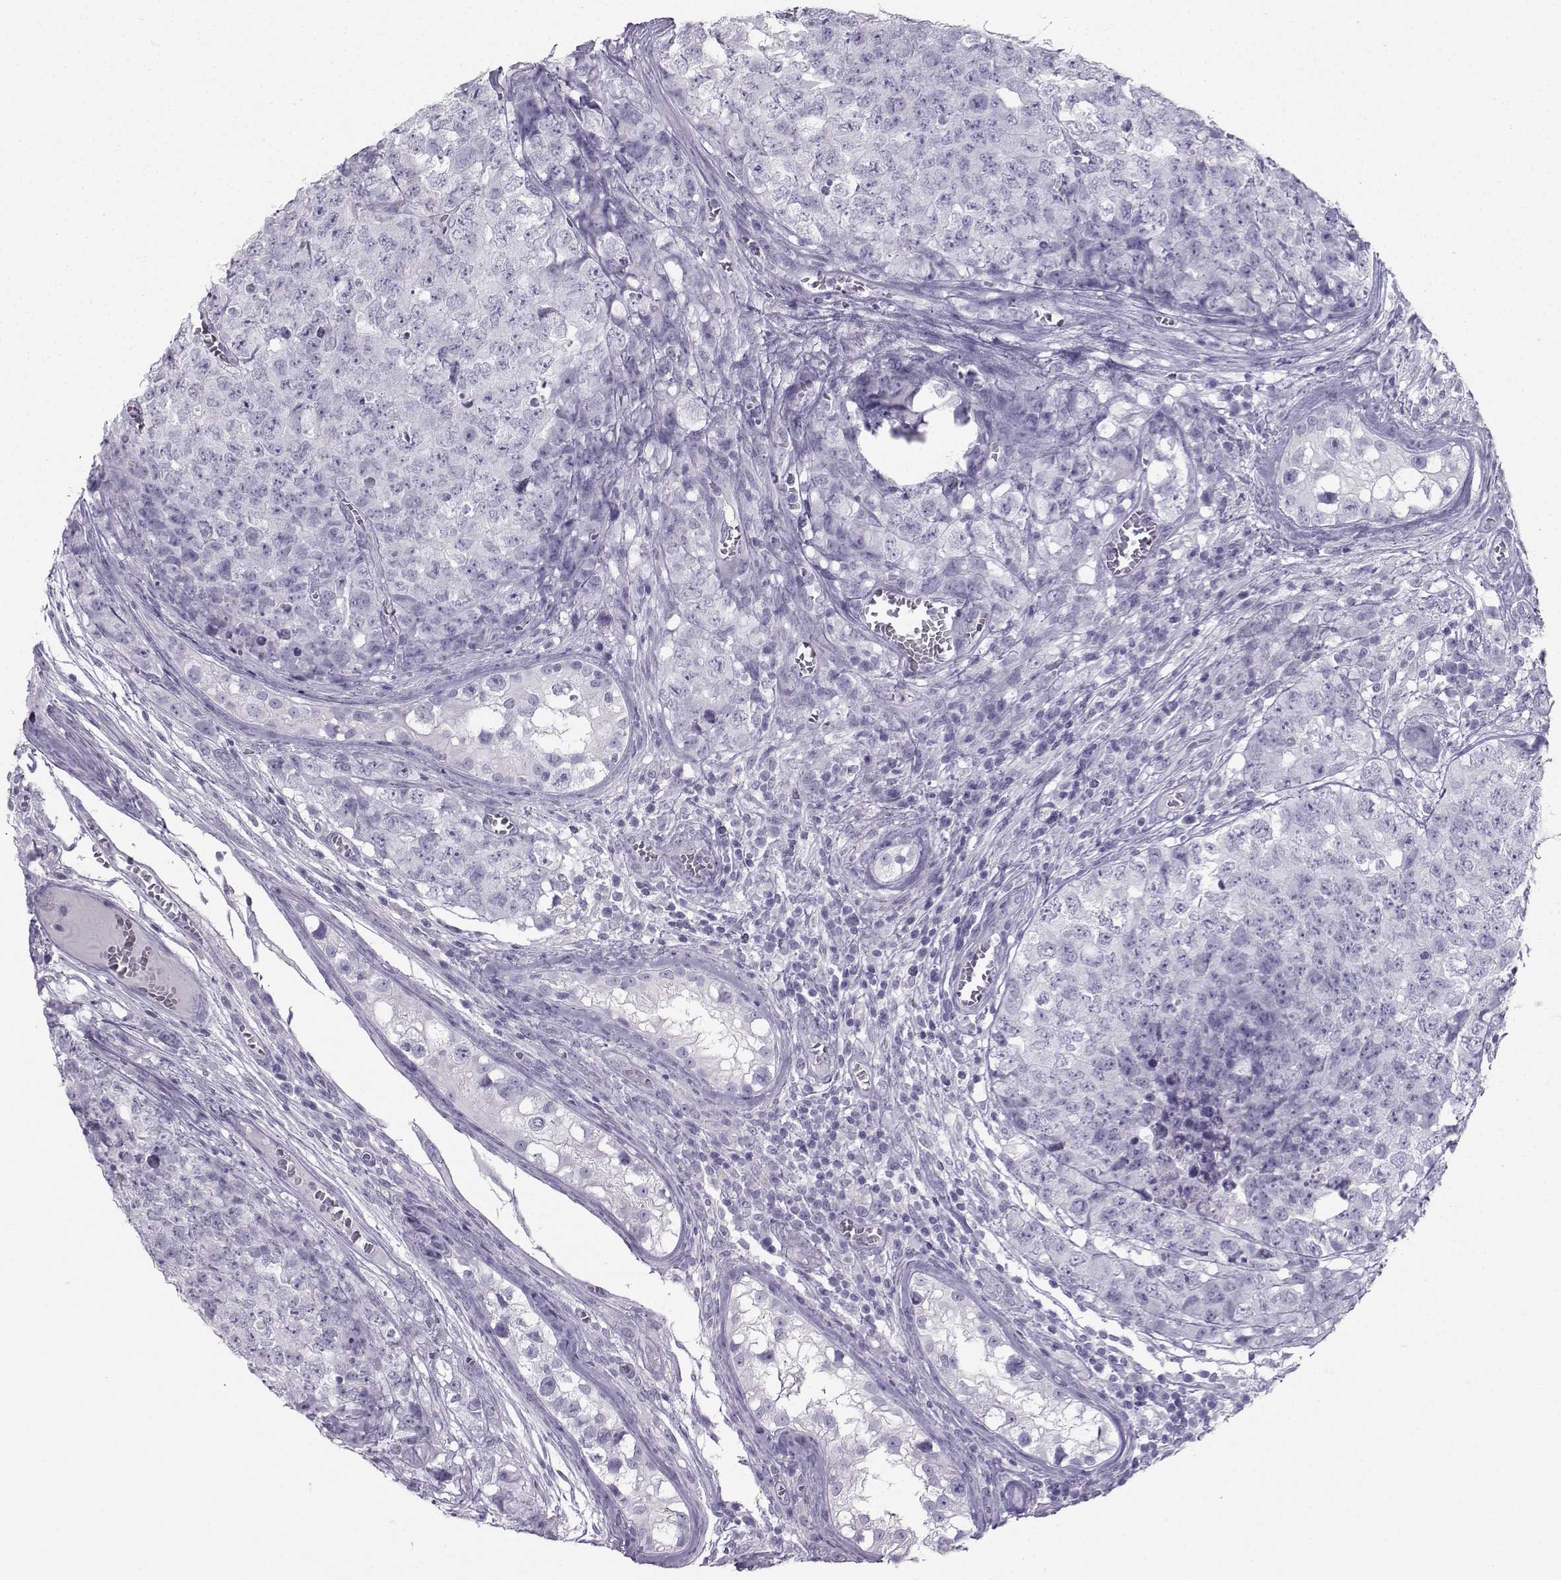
{"staining": {"intensity": "negative", "quantity": "none", "location": "none"}, "tissue": "testis cancer", "cell_type": "Tumor cells", "image_type": "cancer", "snomed": [{"axis": "morphology", "description": "Carcinoma, Embryonal, NOS"}, {"axis": "topography", "description": "Testis"}], "caption": "The micrograph displays no significant expression in tumor cells of testis cancer. (Stains: DAB immunohistochemistry with hematoxylin counter stain, Microscopy: brightfield microscopy at high magnification).", "gene": "IQCD", "patient": {"sex": "male", "age": 23}}